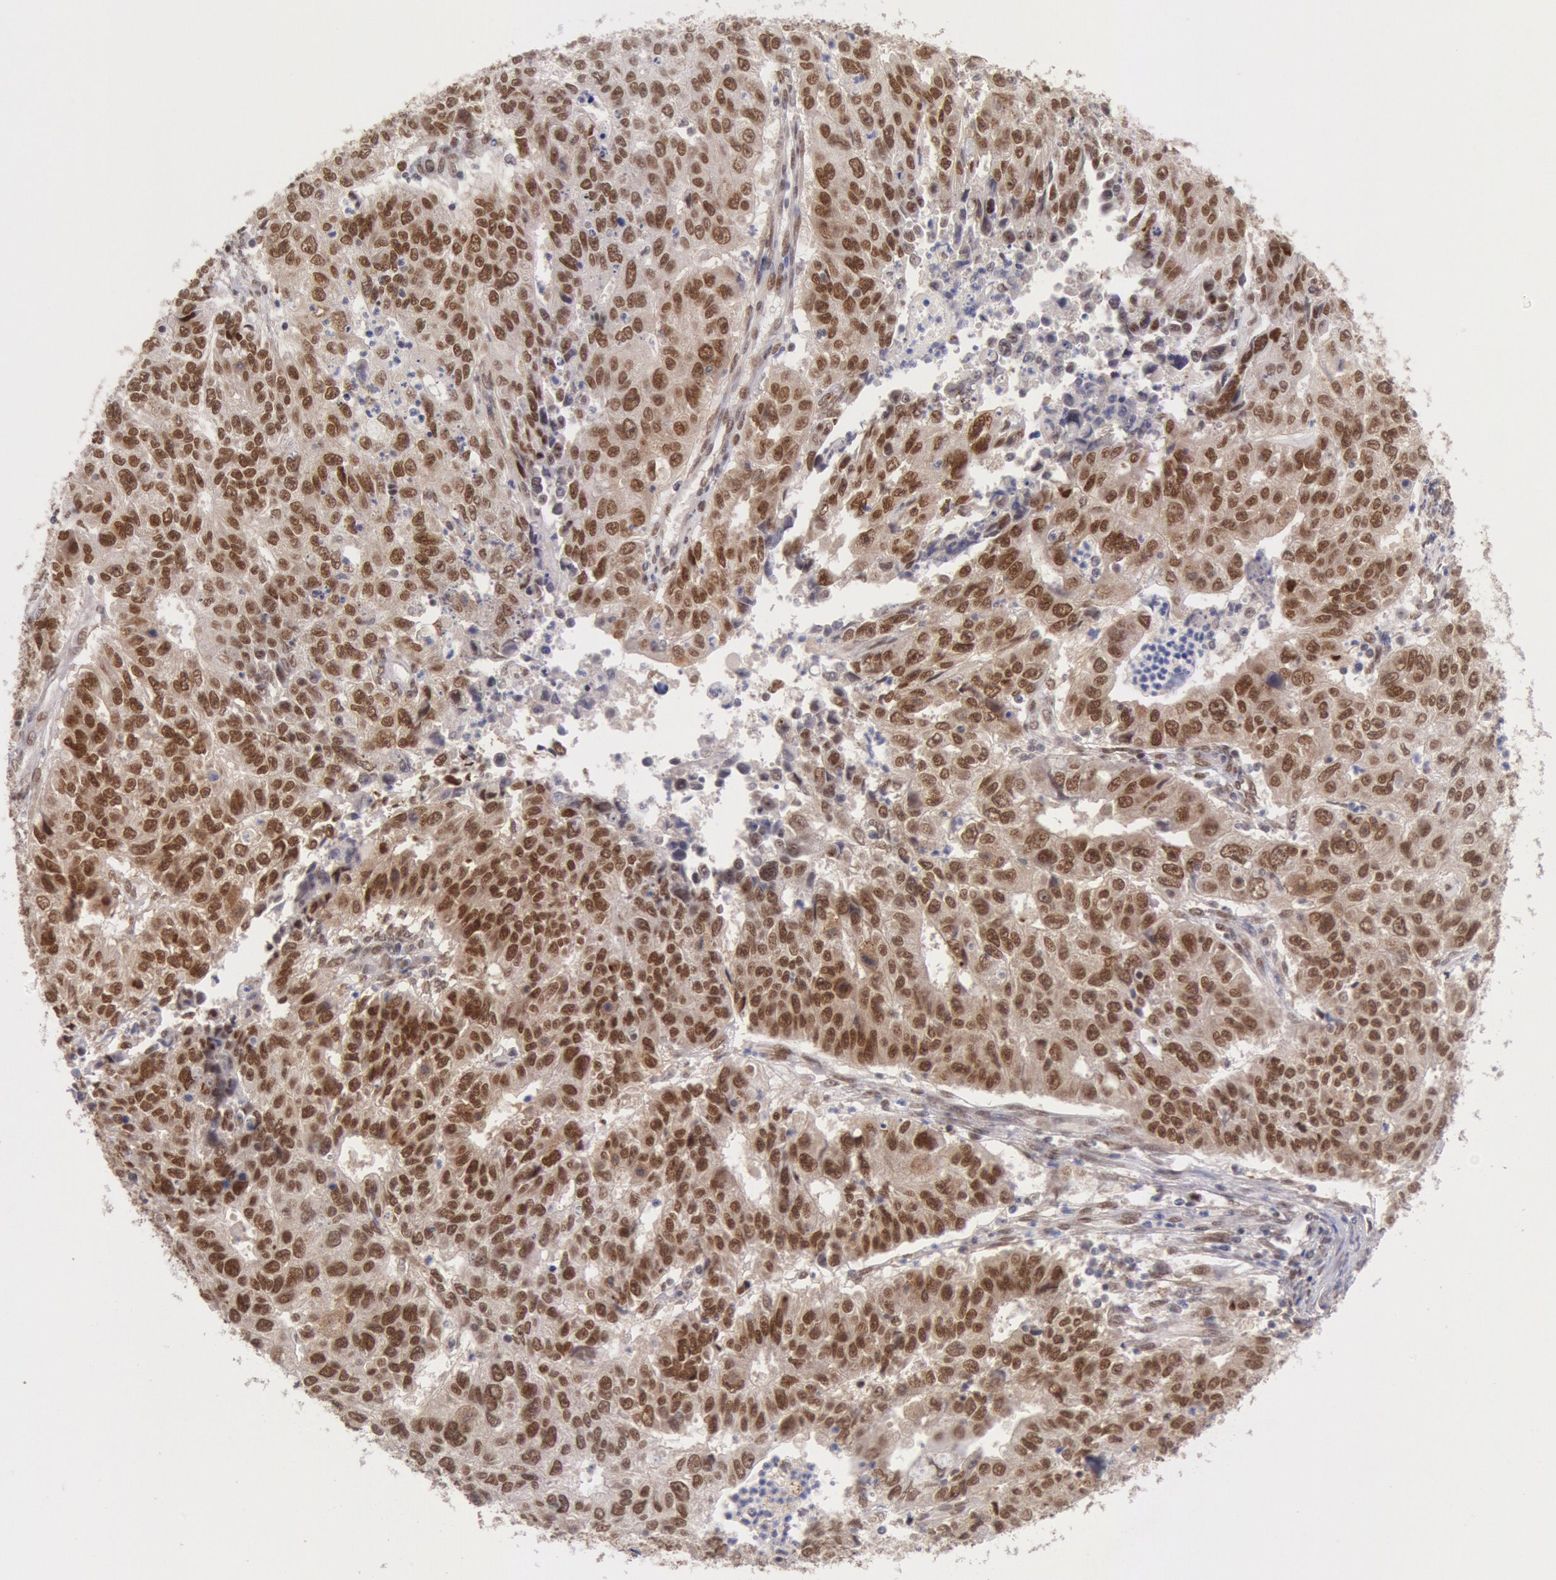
{"staining": {"intensity": "strong", "quantity": ">75%", "location": "cytoplasmic/membranous,nuclear"}, "tissue": "endometrial cancer", "cell_type": "Tumor cells", "image_type": "cancer", "snomed": [{"axis": "morphology", "description": "Adenocarcinoma, NOS"}, {"axis": "topography", "description": "Endometrium"}], "caption": "About >75% of tumor cells in adenocarcinoma (endometrial) show strong cytoplasmic/membranous and nuclear protein expression as visualized by brown immunohistochemical staining.", "gene": "CDKN2B", "patient": {"sex": "female", "age": 42}}